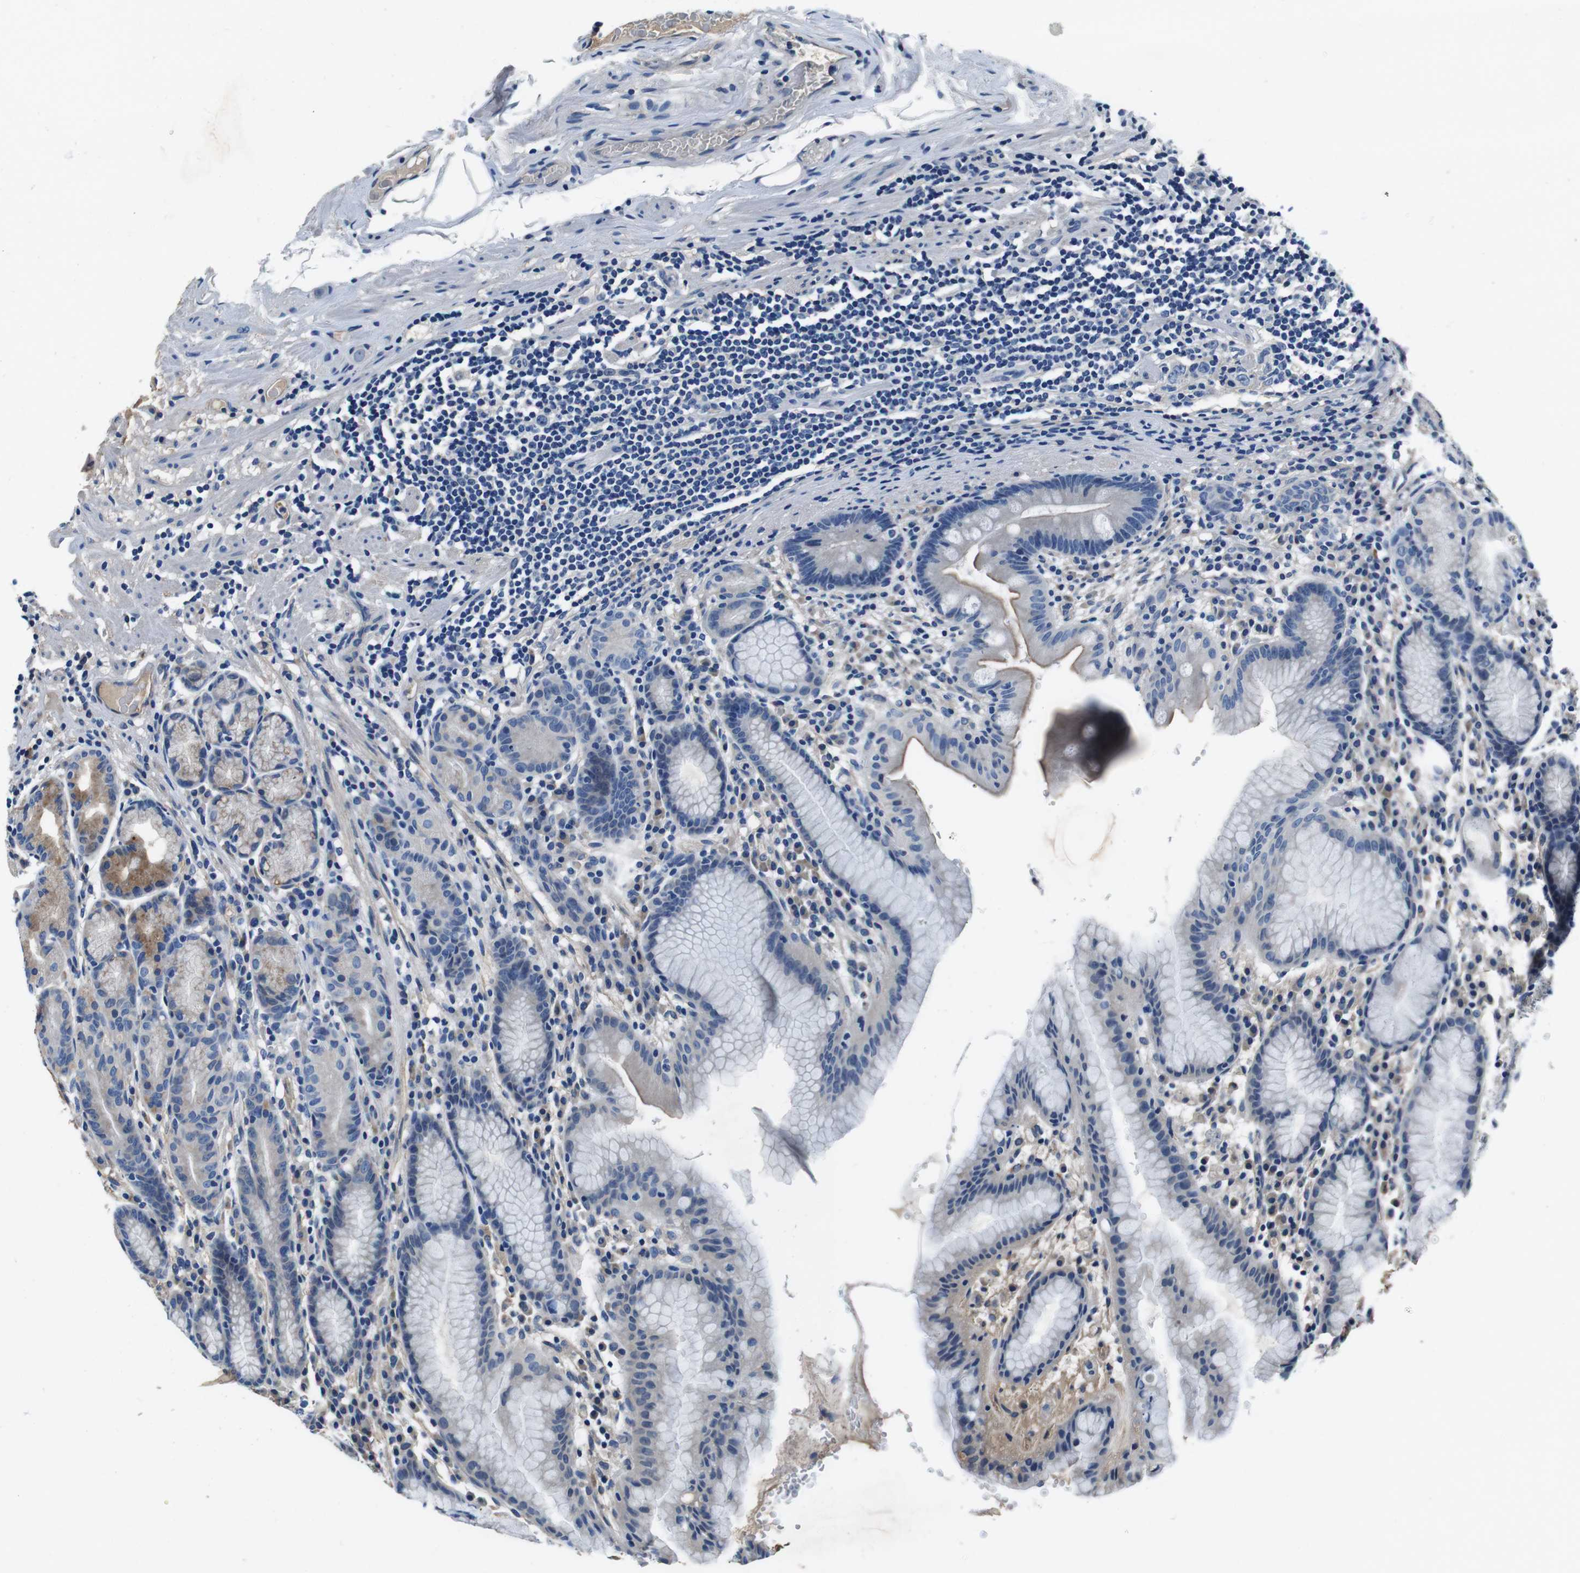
{"staining": {"intensity": "negative", "quantity": "none", "location": "none"}, "tissue": "stomach", "cell_type": "Glandular cells", "image_type": "normal", "snomed": [{"axis": "morphology", "description": "Normal tissue, NOS"}, {"axis": "topography", "description": "Stomach, lower"}], "caption": "IHC image of unremarkable stomach stained for a protein (brown), which exhibits no staining in glandular cells.", "gene": "CASQ1", "patient": {"sex": "male", "age": 52}}